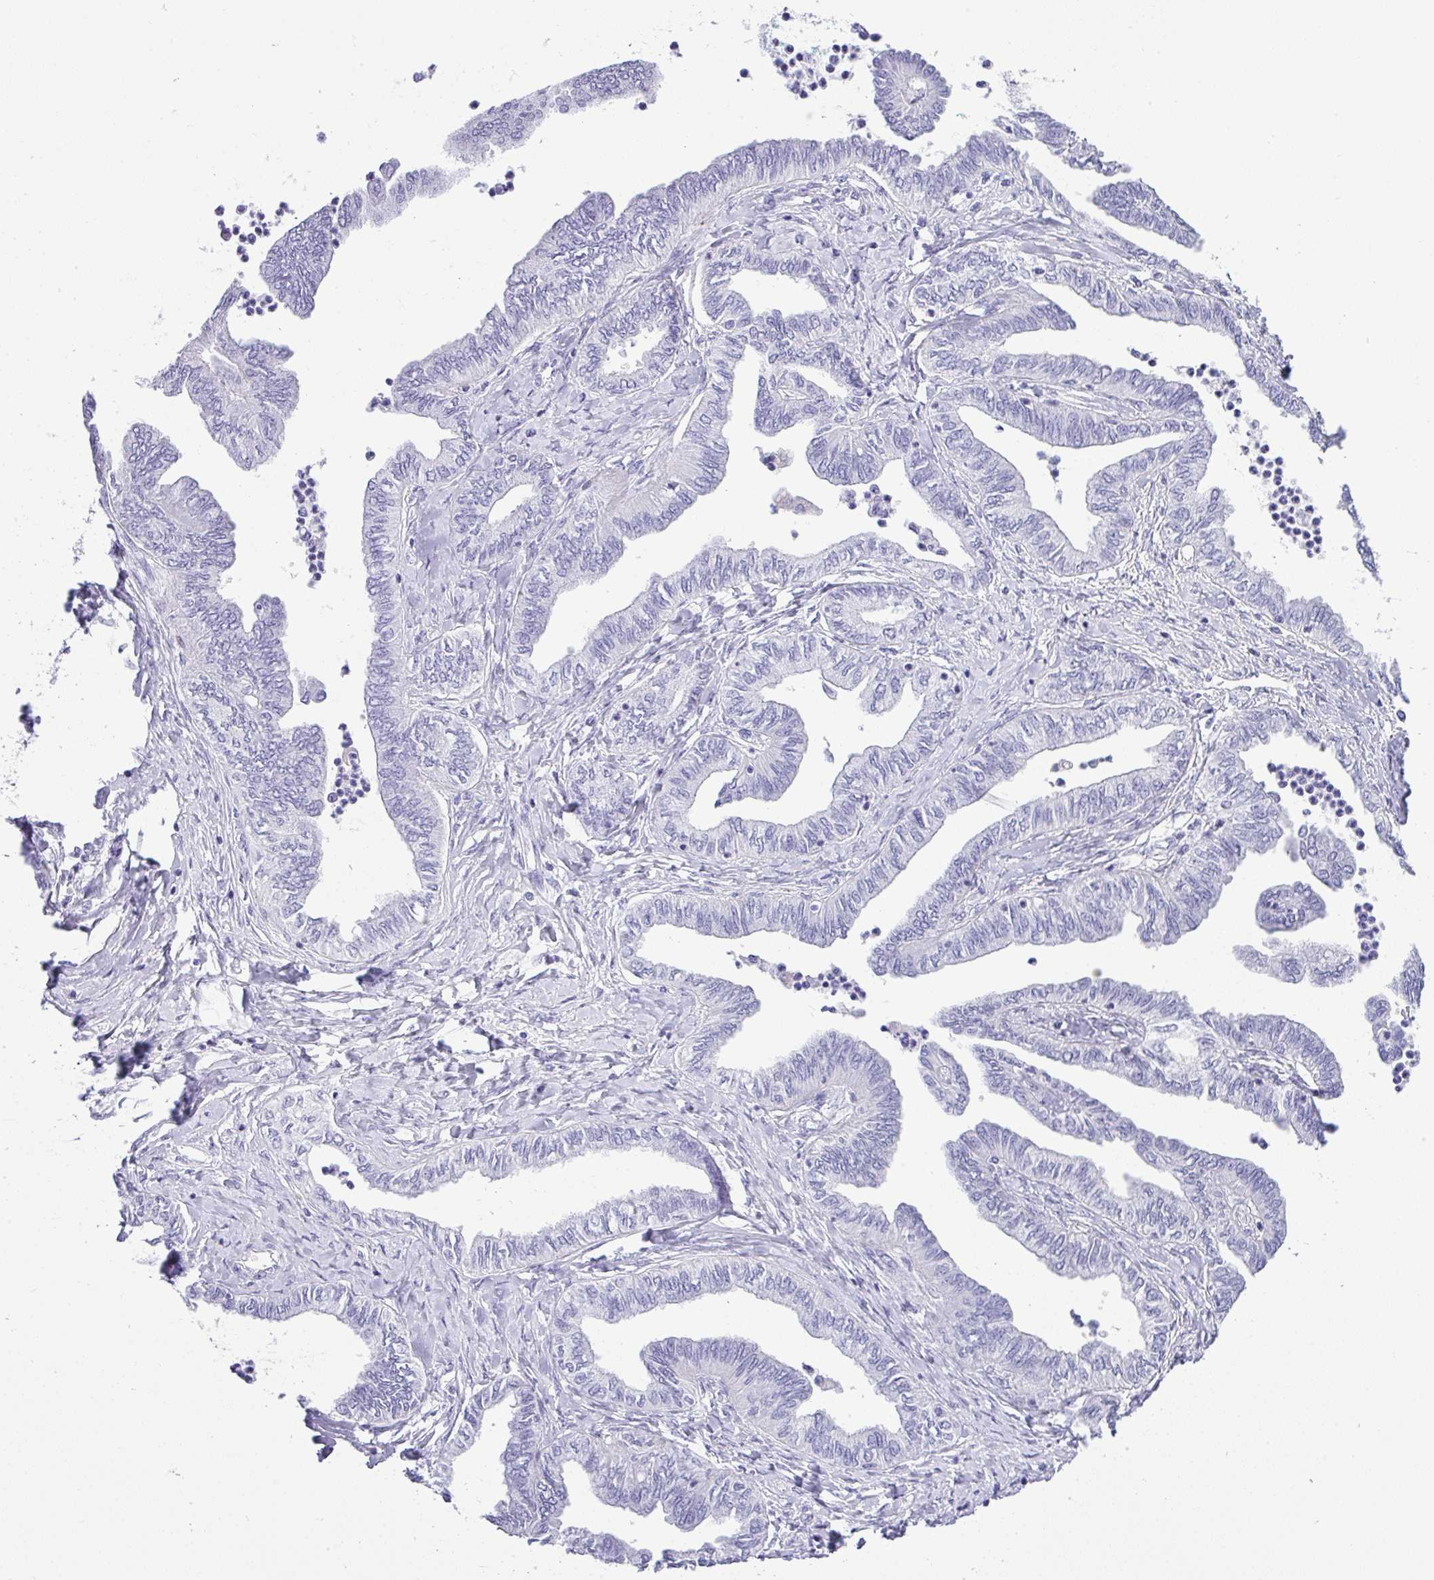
{"staining": {"intensity": "negative", "quantity": "none", "location": "none"}, "tissue": "ovarian cancer", "cell_type": "Tumor cells", "image_type": "cancer", "snomed": [{"axis": "morphology", "description": "Carcinoma, endometroid"}, {"axis": "topography", "description": "Ovary"}], "caption": "Histopathology image shows no protein expression in tumor cells of endometroid carcinoma (ovarian) tissue.", "gene": "ZG16", "patient": {"sex": "female", "age": 70}}